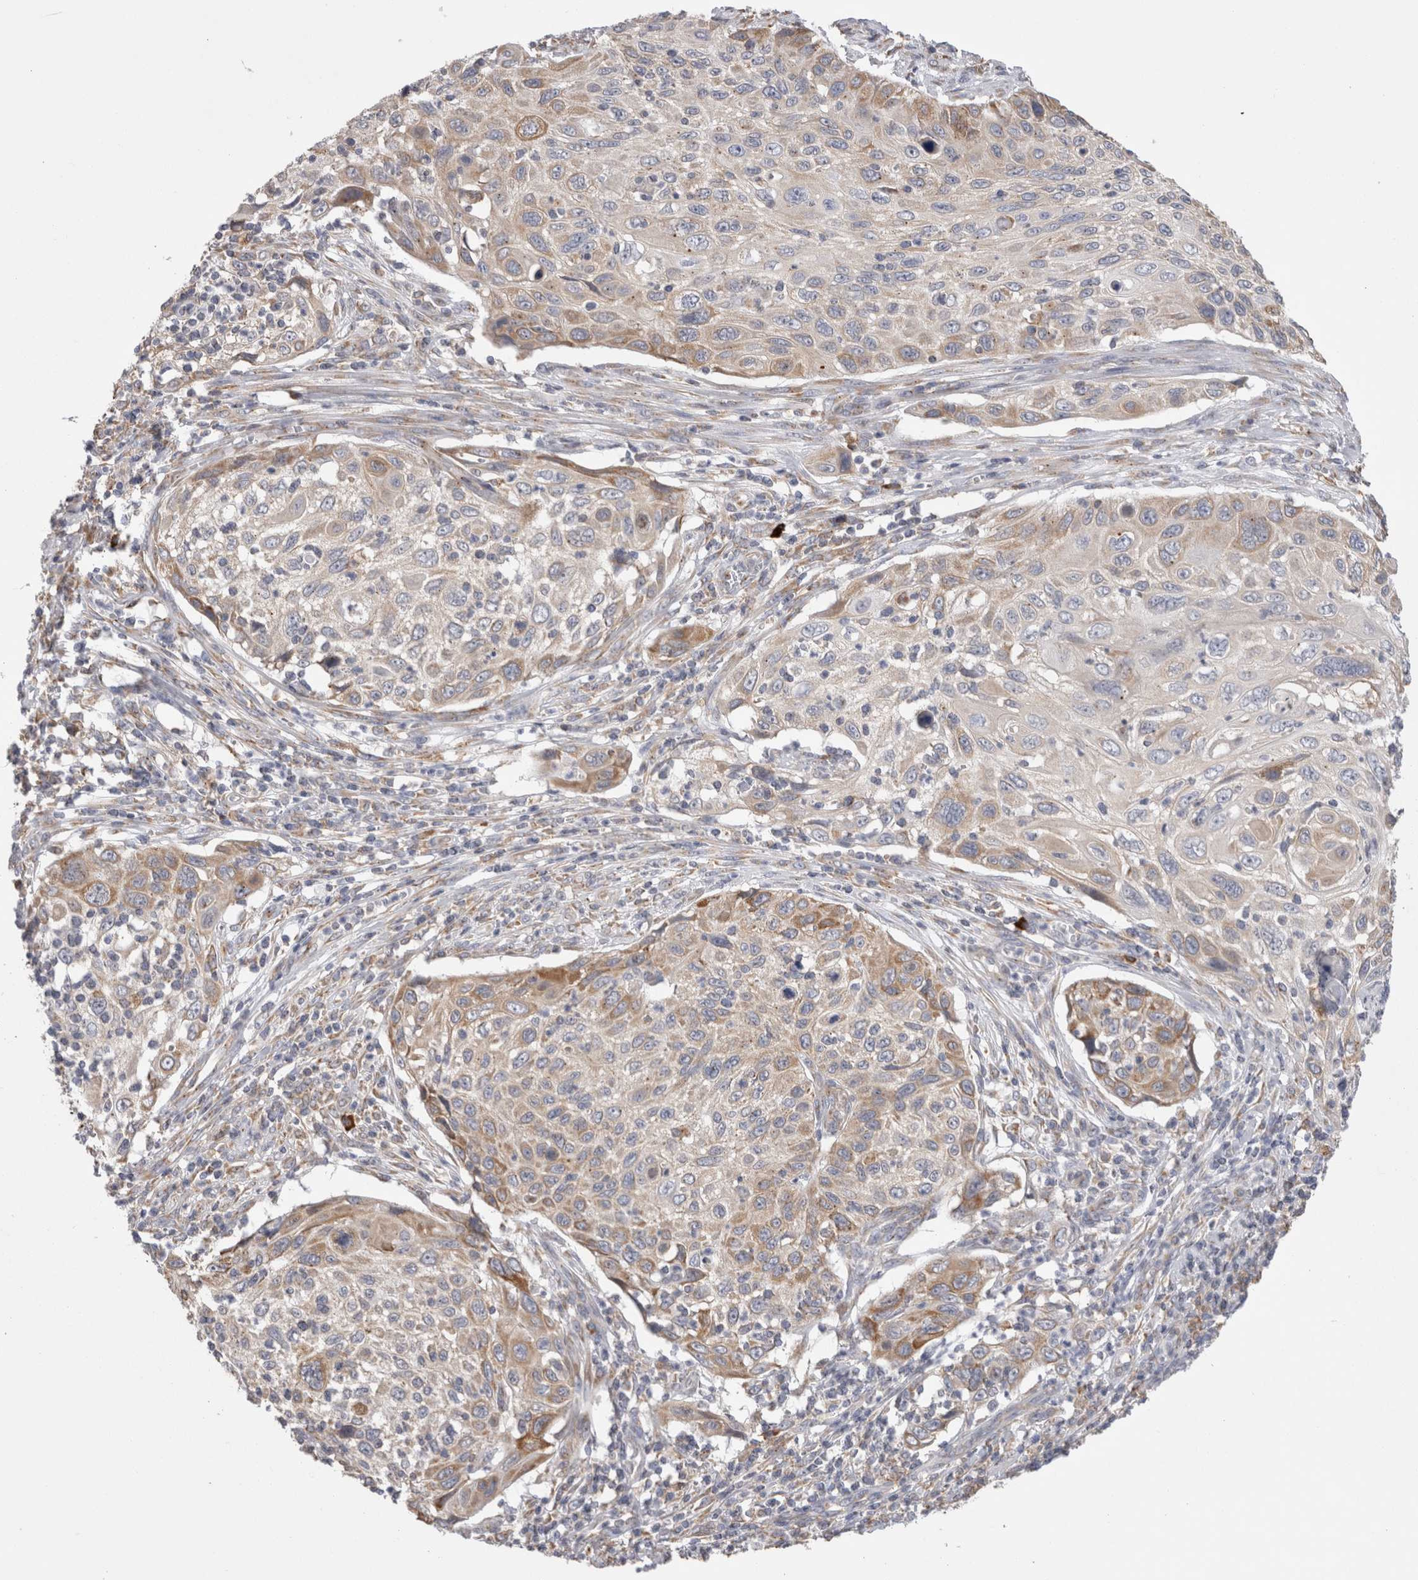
{"staining": {"intensity": "moderate", "quantity": "<25%", "location": "cytoplasmic/membranous"}, "tissue": "cervical cancer", "cell_type": "Tumor cells", "image_type": "cancer", "snomed": [{"axis": "morphology", "description": "Squamous cell carcinoma, NOS"}, {"axis": "topography", "description": "Cervix"}], "caption": "Protein expression analysis of human squamous cell carcinoma (cervical) reveals moderate cytoplasmic/membranous expression in about <25% of tumor cells.", "gene": "ZNF341", "patient": {"sex": "female", "age": 70}}